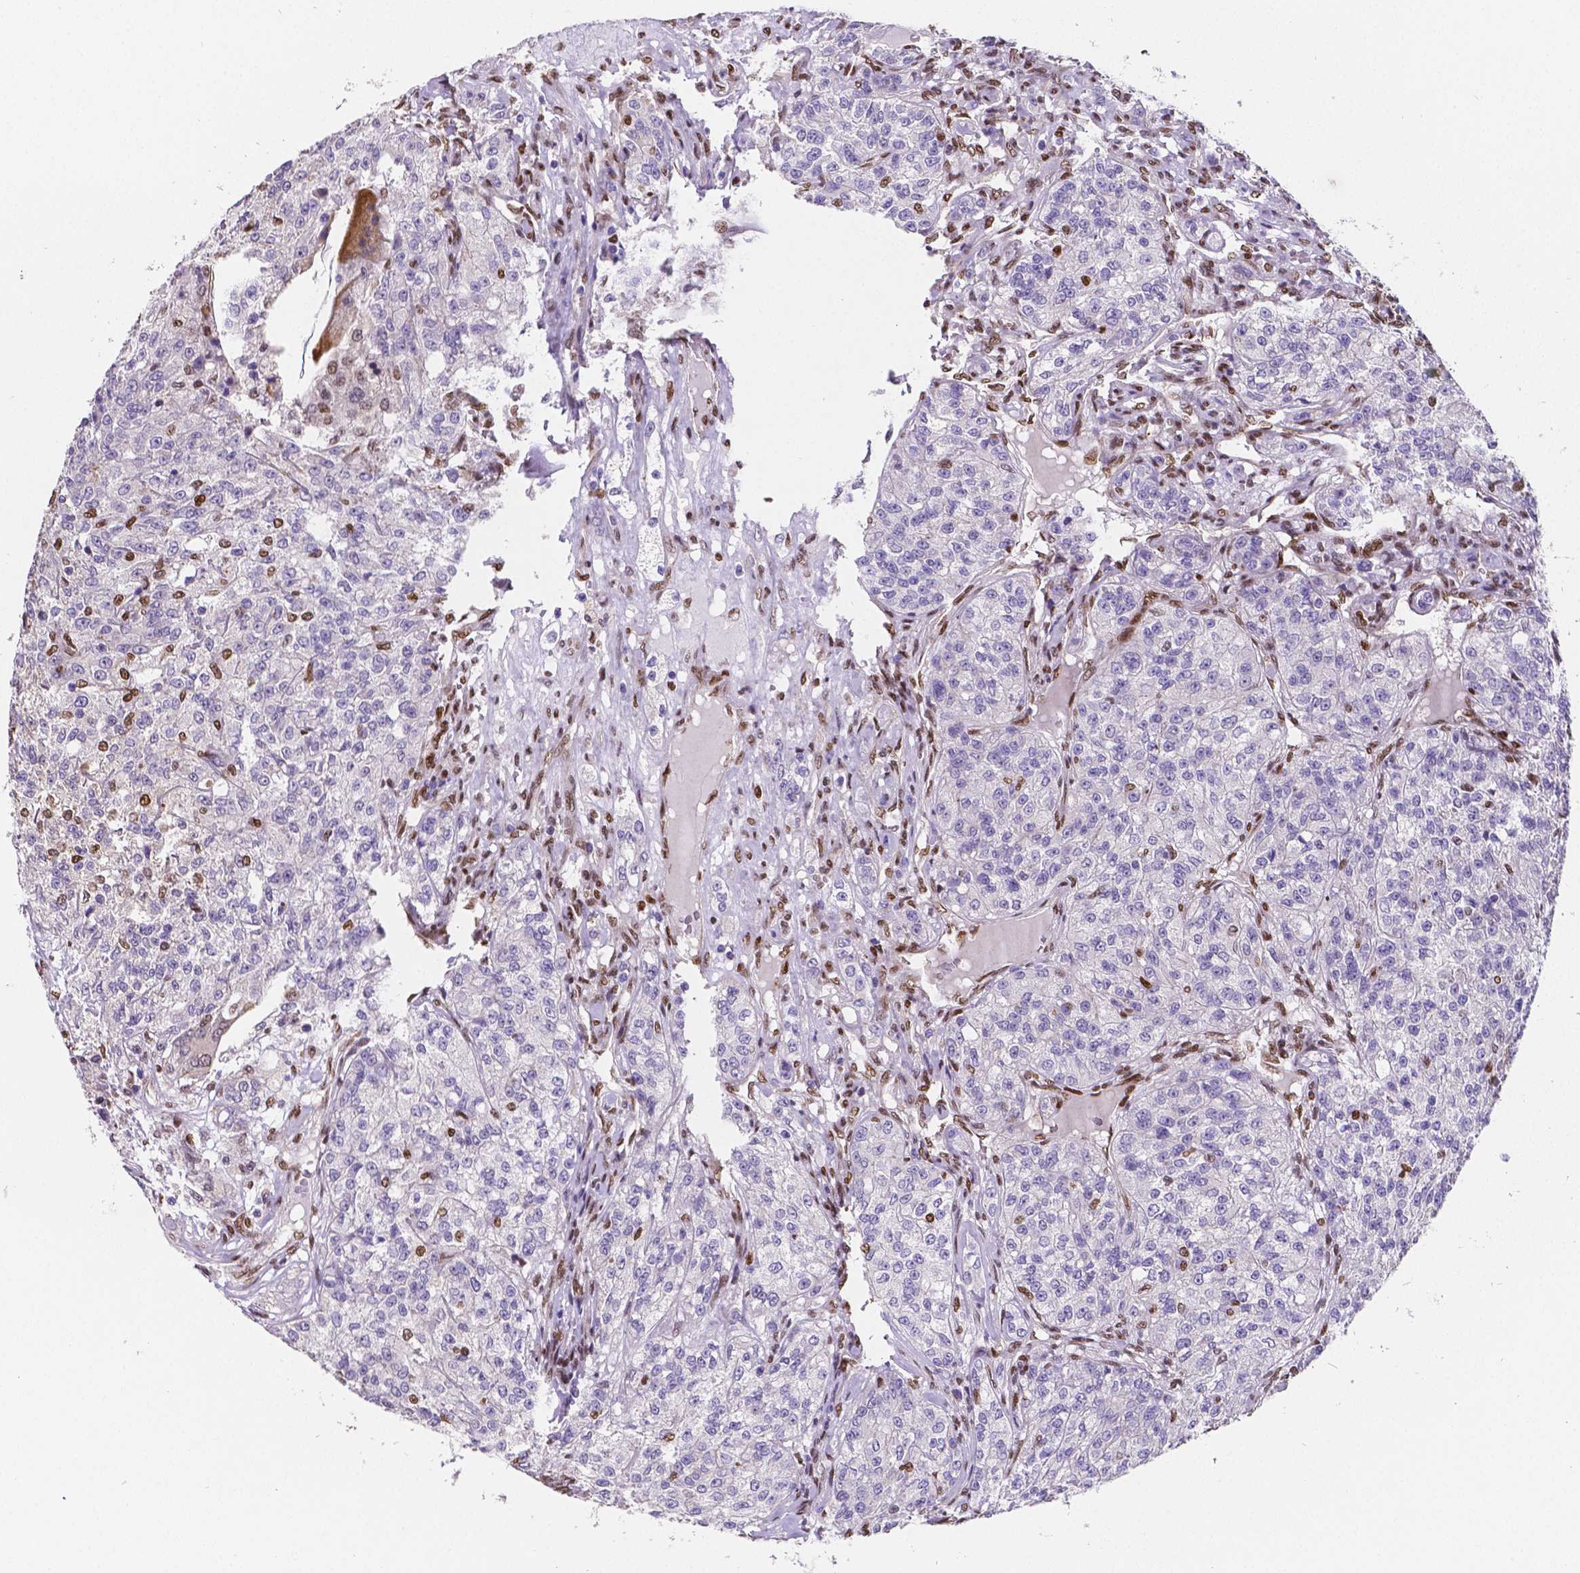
{"staining": {"intensity": "negative", "quantity": "none", "location": "none"}, "tissue": "renal cancer", "cell_type": "Tumor cells", "image_type": "cancer", "snomed": [{"axis": "morphology", "description": "Adenocarcinoma, NOS"}, {"axis": "topography", "description": "Kidney"}], "caption": "Immunohistochemistry (IHC) micrograph of neoplastic tissue: renal cancer stained with DAB (3,3'-diaminobenzidine) exhibits no significant protein staining in tumor cells.", "gene": "MEF2C", "patient": {"sex": "female", "age": 63}}